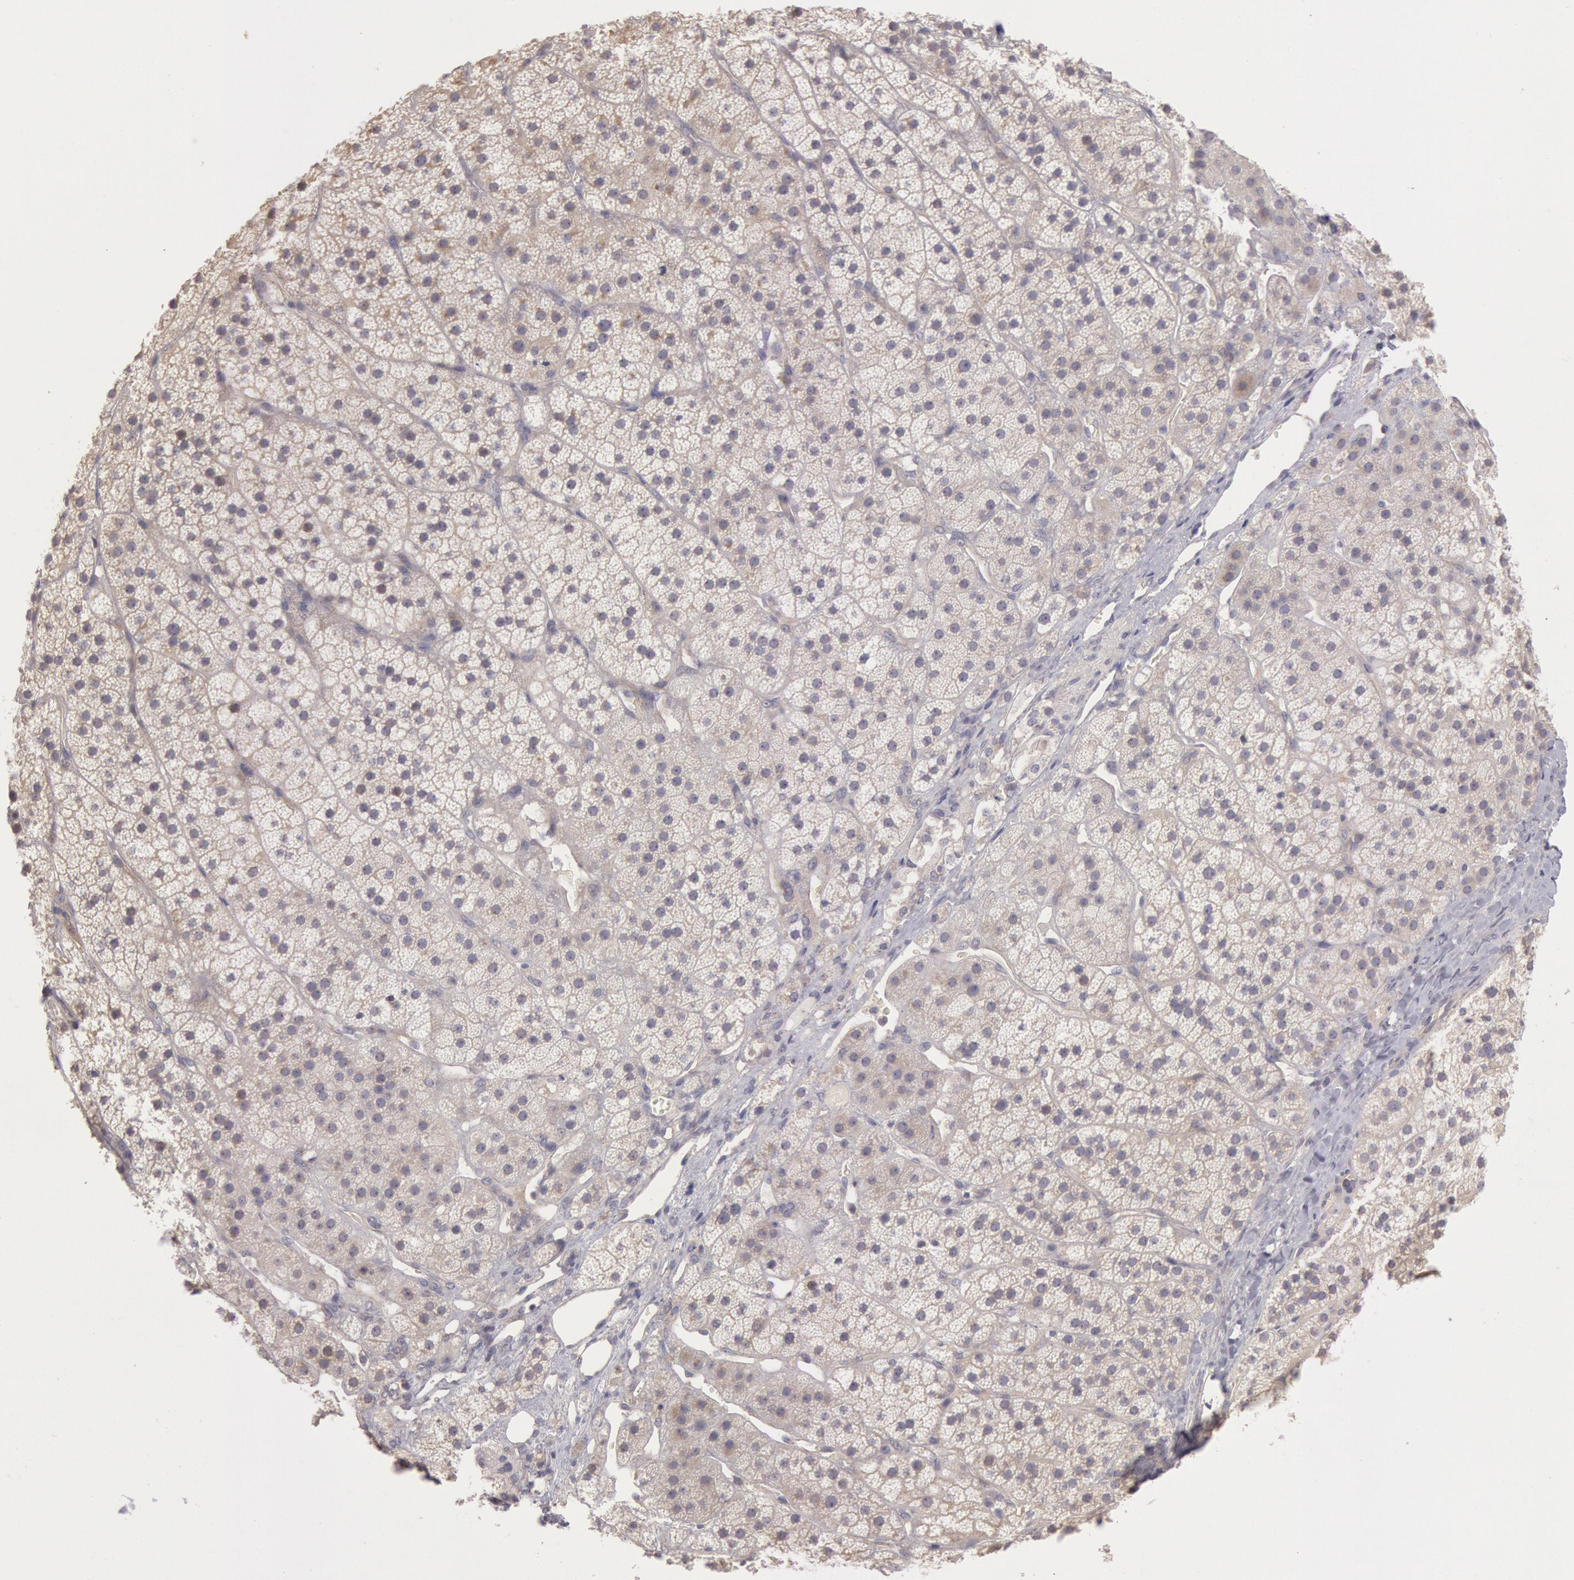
{"staining": {"intensity": "negative", "quantity": "none", "location": "none"}, "tissue": "adrenal gland", "cell_type": "Glandular cells", "image_type": "normal", "snomed": [{"axis": "morphology", "description": "Normal tissue, NOS"}, {"axis": "topography", "description": "Adrenal gland"}], "caption": "IHC image of unremarkable adrenal gland: human adrenal gland stained with DAB reveals no significant protein staining in glandular cells. (Brightfield microscopy of DAB (3,3'-diaminobenzidine) IHC at high magnification).", "gene": "AMOTL1", "patient": {"sex": "female", "age": 44}}